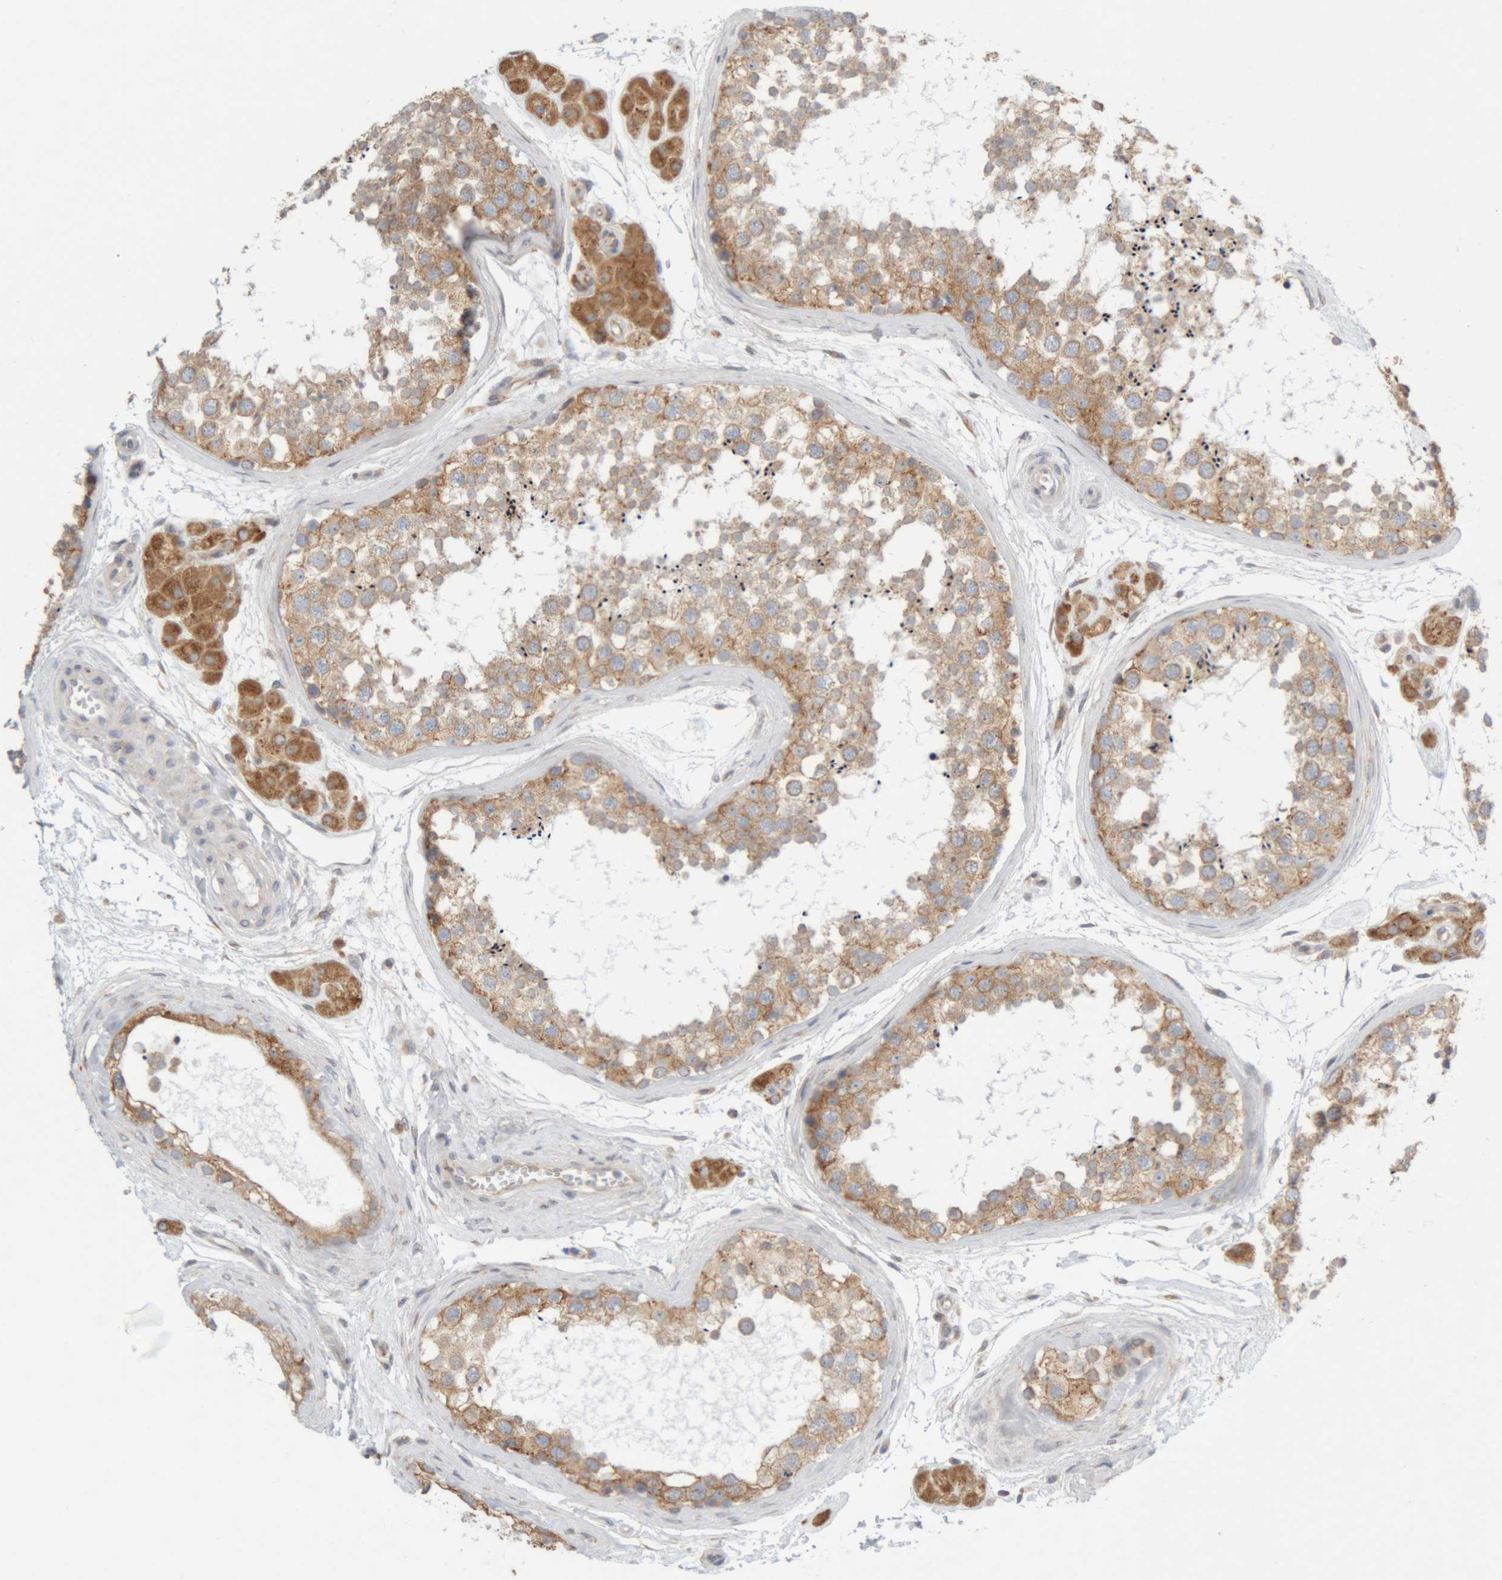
{"staining": {"intensity": "moderate", "quantity": ">75%", "location": "cytoplasmic/membranous"}, "tissue": "testis", "cell_type": "Cells in seminiferous ducts", "image_type": "normal", "snomed": [{"axis": "morphology", "description": "Normal tissue, NOS"}, {"axis": "topography", "description": "Testis"}], "caption": "A medium amount of moderate cytoplasmic/membranous positivity is appreciated in about >75% of cells in seminiferous ducts in benign testis. The staining was performed using DAB to visualize the protein expression in brown, while the nuclei were stained in blue with hematoxylin (Magnification: 20x).", "gene": "RPN2", "patient": {"sex": "male", "age": 56}}